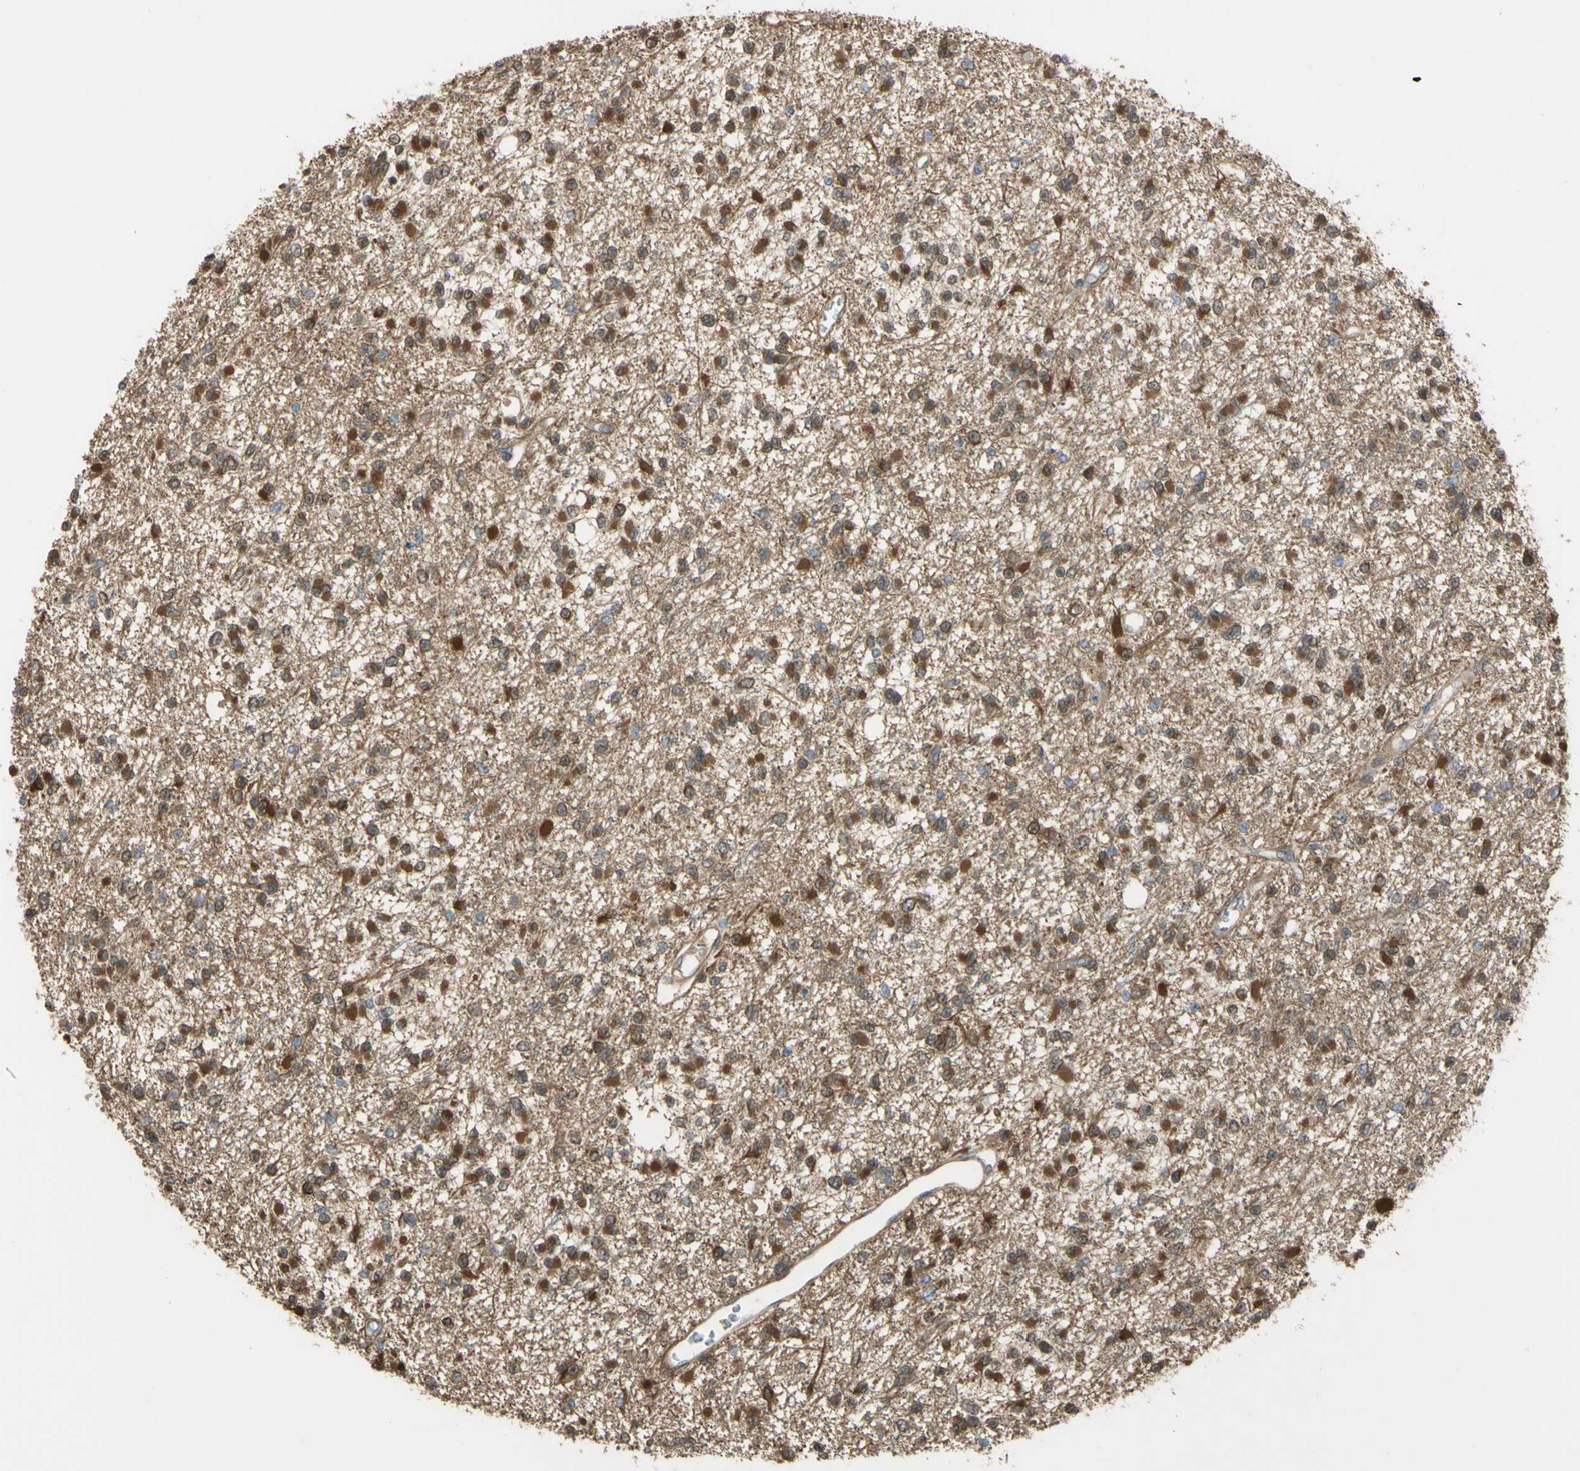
{"staining": {"intensity": "moderate", "quantity": "25%-75%", "location": "cytoplasmic/membranous"}, "tissue": "glioma", "cell_type": "Tumor cells", "image_type": "cancer", "snomed": [{"axis": "morphology", "description": "Glioma, malignant, Low grade"}, {"axis": "topography", "description": "Brain"}], "caption": "A medium amount of moderate cytoplasmic/membranous staining is seen in approximately 25%-75% of tumor cells in glioma tissue.", "gene": "YWHAQ", "patient": {"sex": "female", "age": 22}}